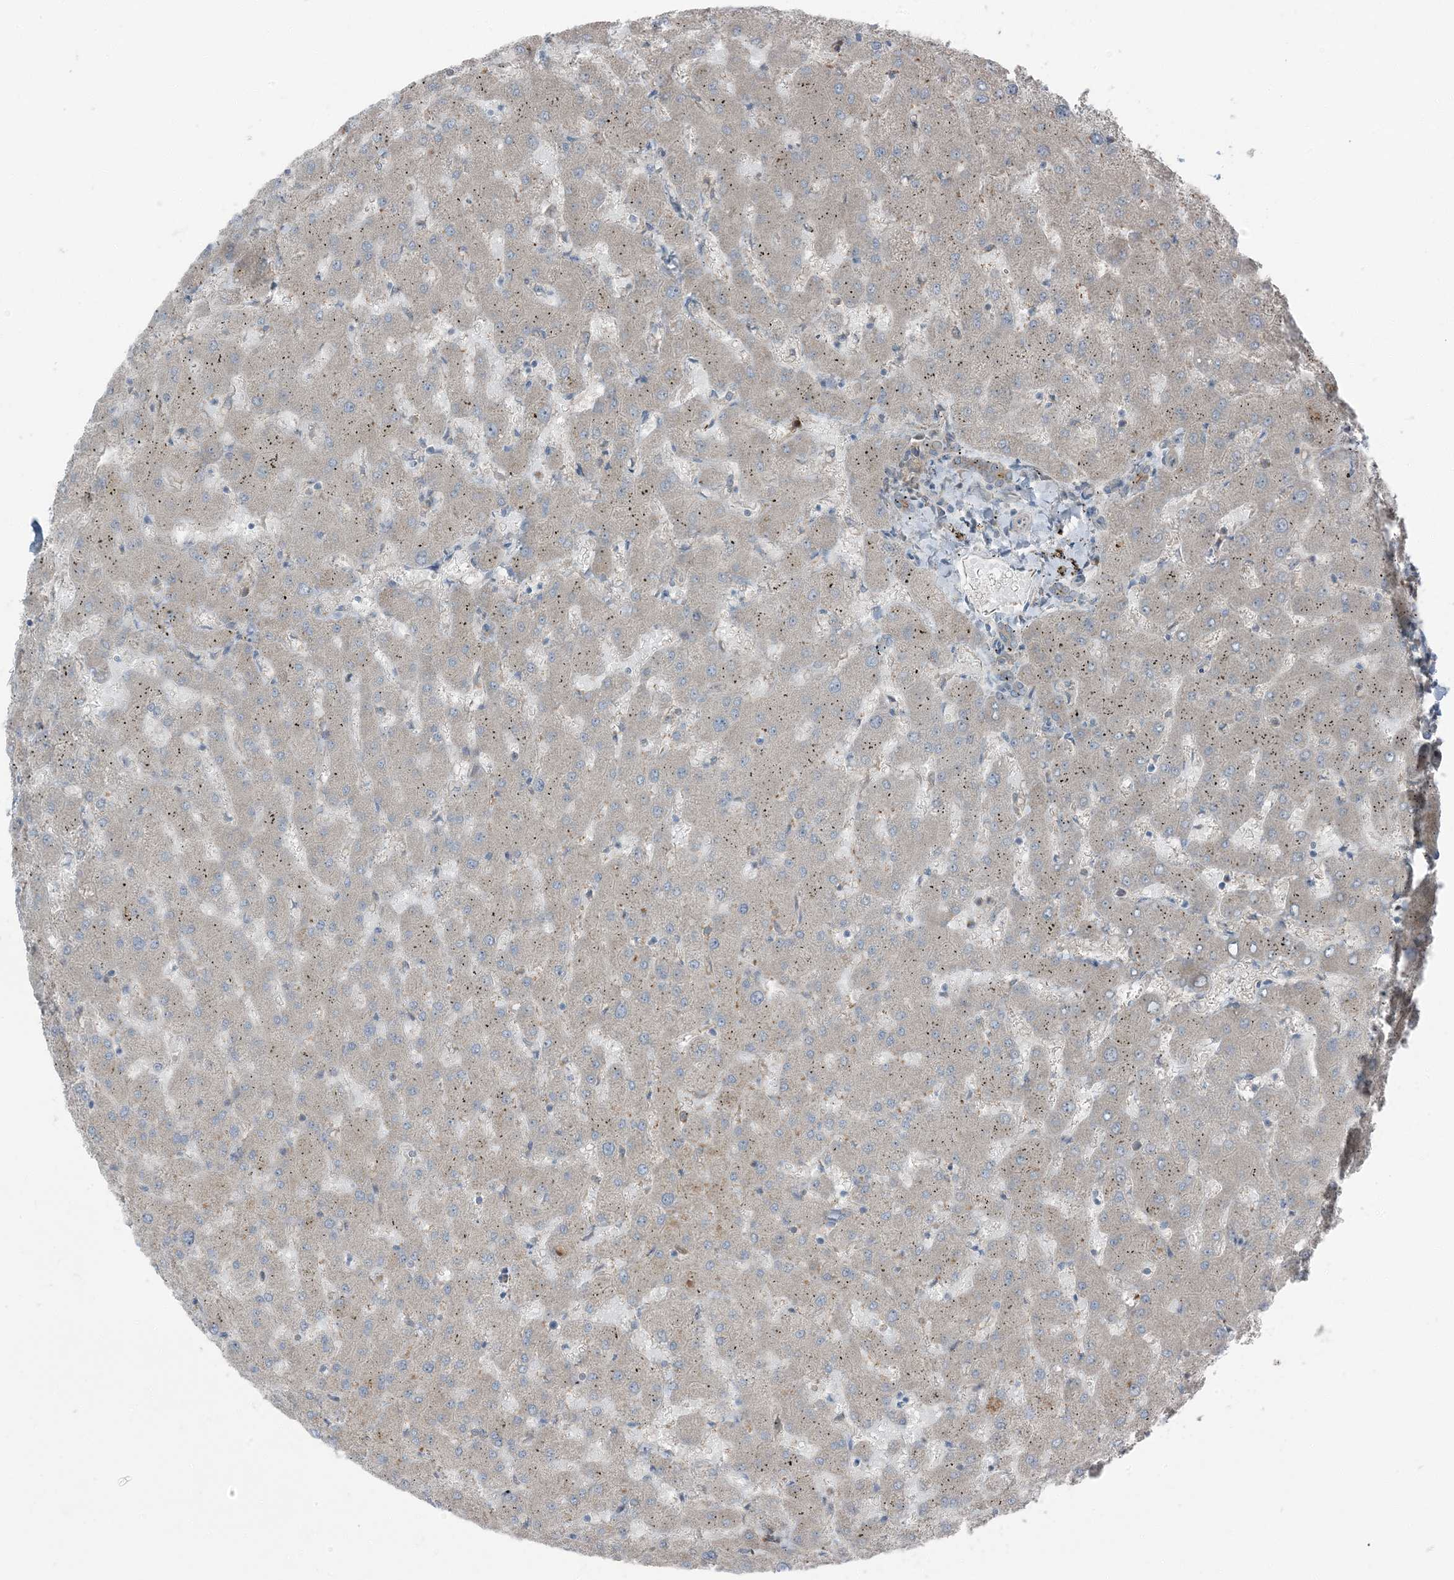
{"staining": {"intensity": "weak", "quantity": "<25%", "location": "cytoplasmic/membranous"}, "tissue": "liver", "cell_type": "Cholangiocytes", "image_type": "normal", "snomed": [{"axis": "morphology", "description": "Normal tissue, NOS"}, {"axis": "topography", "description": "Liver"}], "caption": "Liver stained for a protein using immunohistochemistry exhibits no positivity cholangiocytes.", "gene": "RAB3GAP1", "patient": {"sex": "female", "age": 63}}